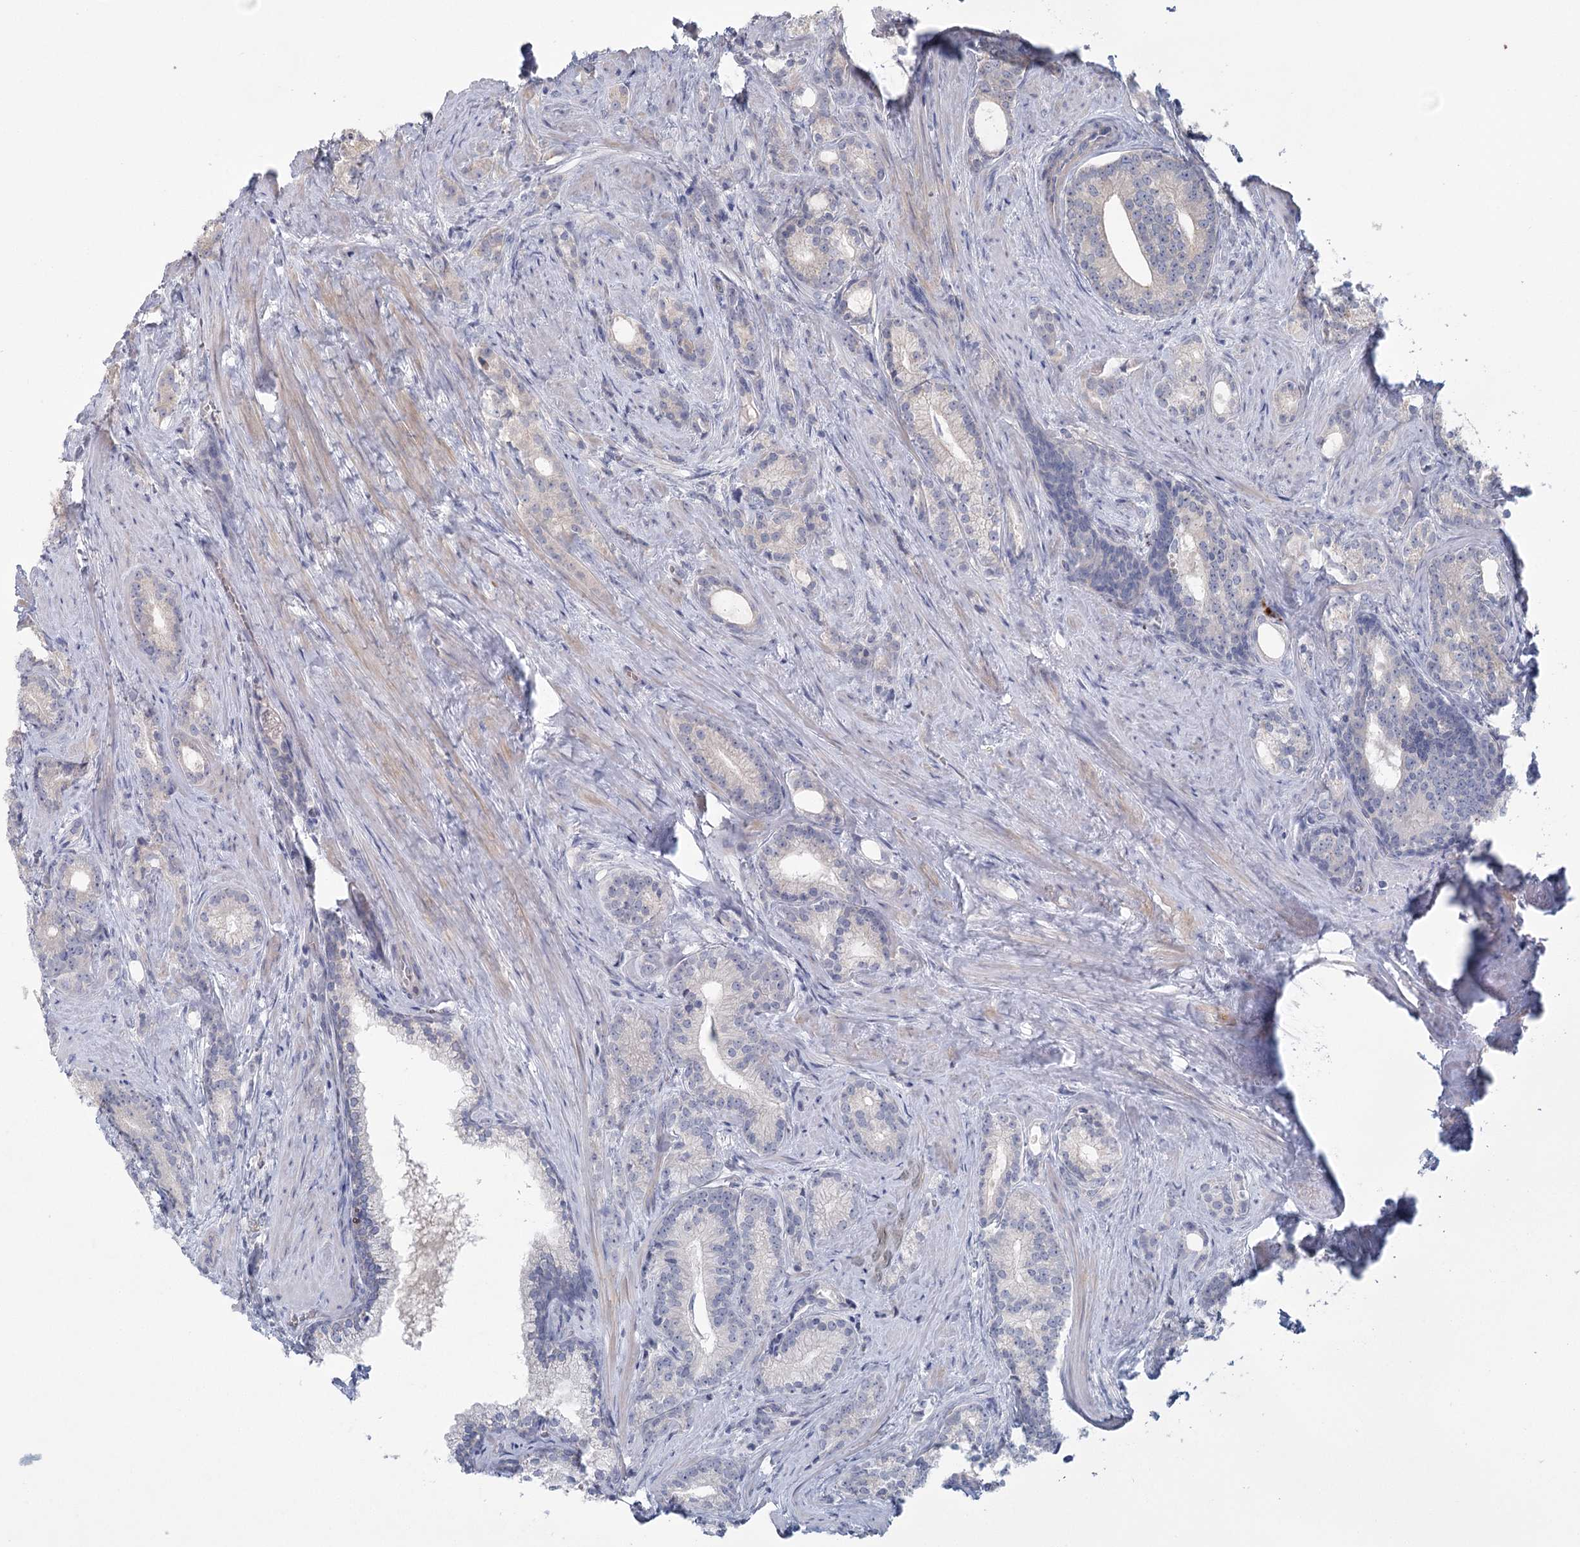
{"staining": {"intensity": "negative", "quantity": "none", "location": "none"}, "tissue": "prostate cancer", "cell_type": "Tumor cells", "image_type": "cancer", "snomed": [{"axis": "morphology", "description": "Adenocarcinoma, Low grade"}, {"axis": "topography", "description": "Prostate"}], "caption": "The micrograph displays no staining of tumor cells in prostate cancer. (Immunohistochemistry, brightfield microscopy, high magnification).", "gene": "CNTLN", "patient": {"sex": "male", "age": 71}}